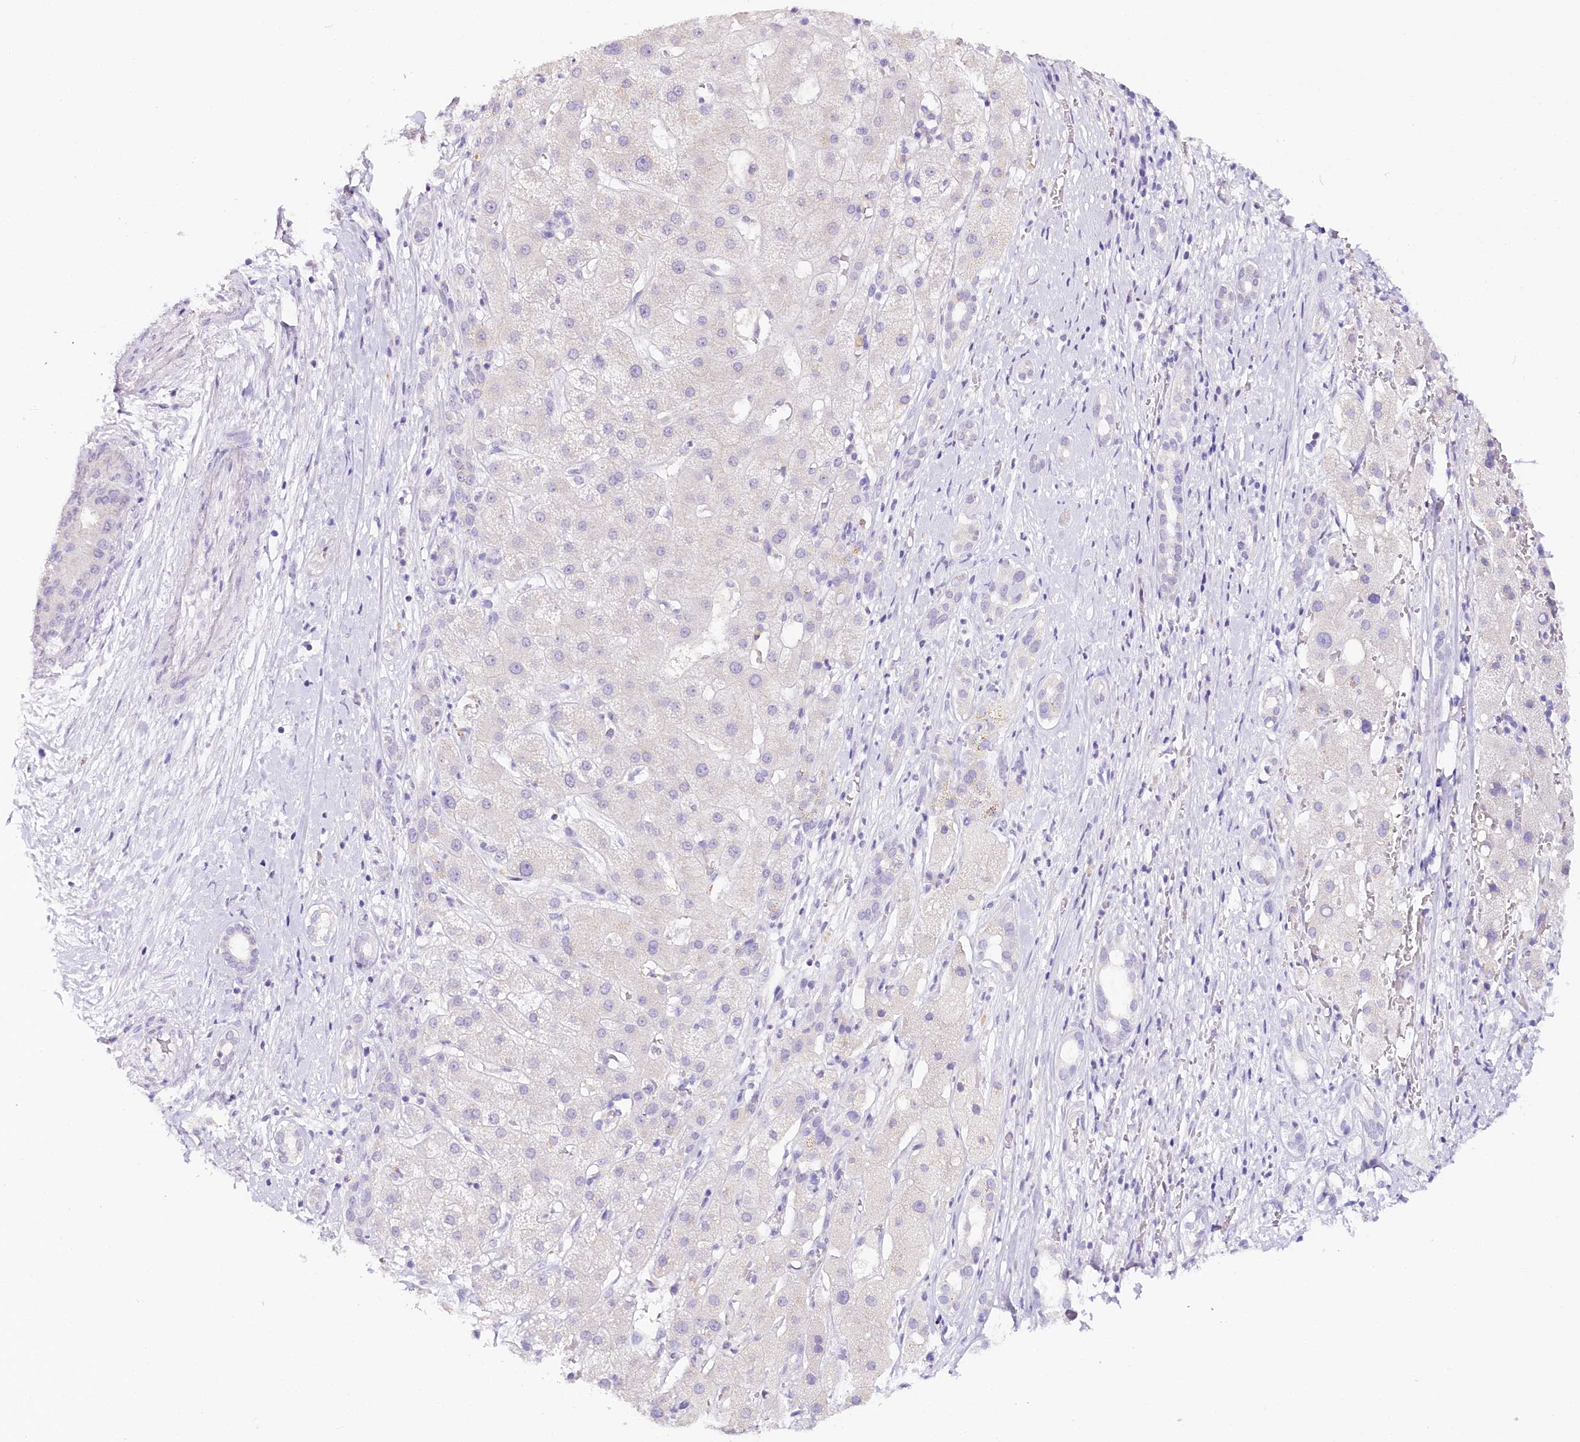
{"staining": {"intensity": "negative", "quantity": "none", "location": "none"}, "tissue": "liver cancer", "cell_type": "Tumor cells", "image_type": "cancer", "snomed": [{"axis": "morphology", "description": "Carcinoma, Hepatocellular, NOS"}, {"axis": "topography", "description": "Liver"}], "caption": "Liver cancer was stained to show a protein in brown. There is no significant staining in tumor cells.", "gene": "TP53", "patient": {"sex": "male", "age": 65}}